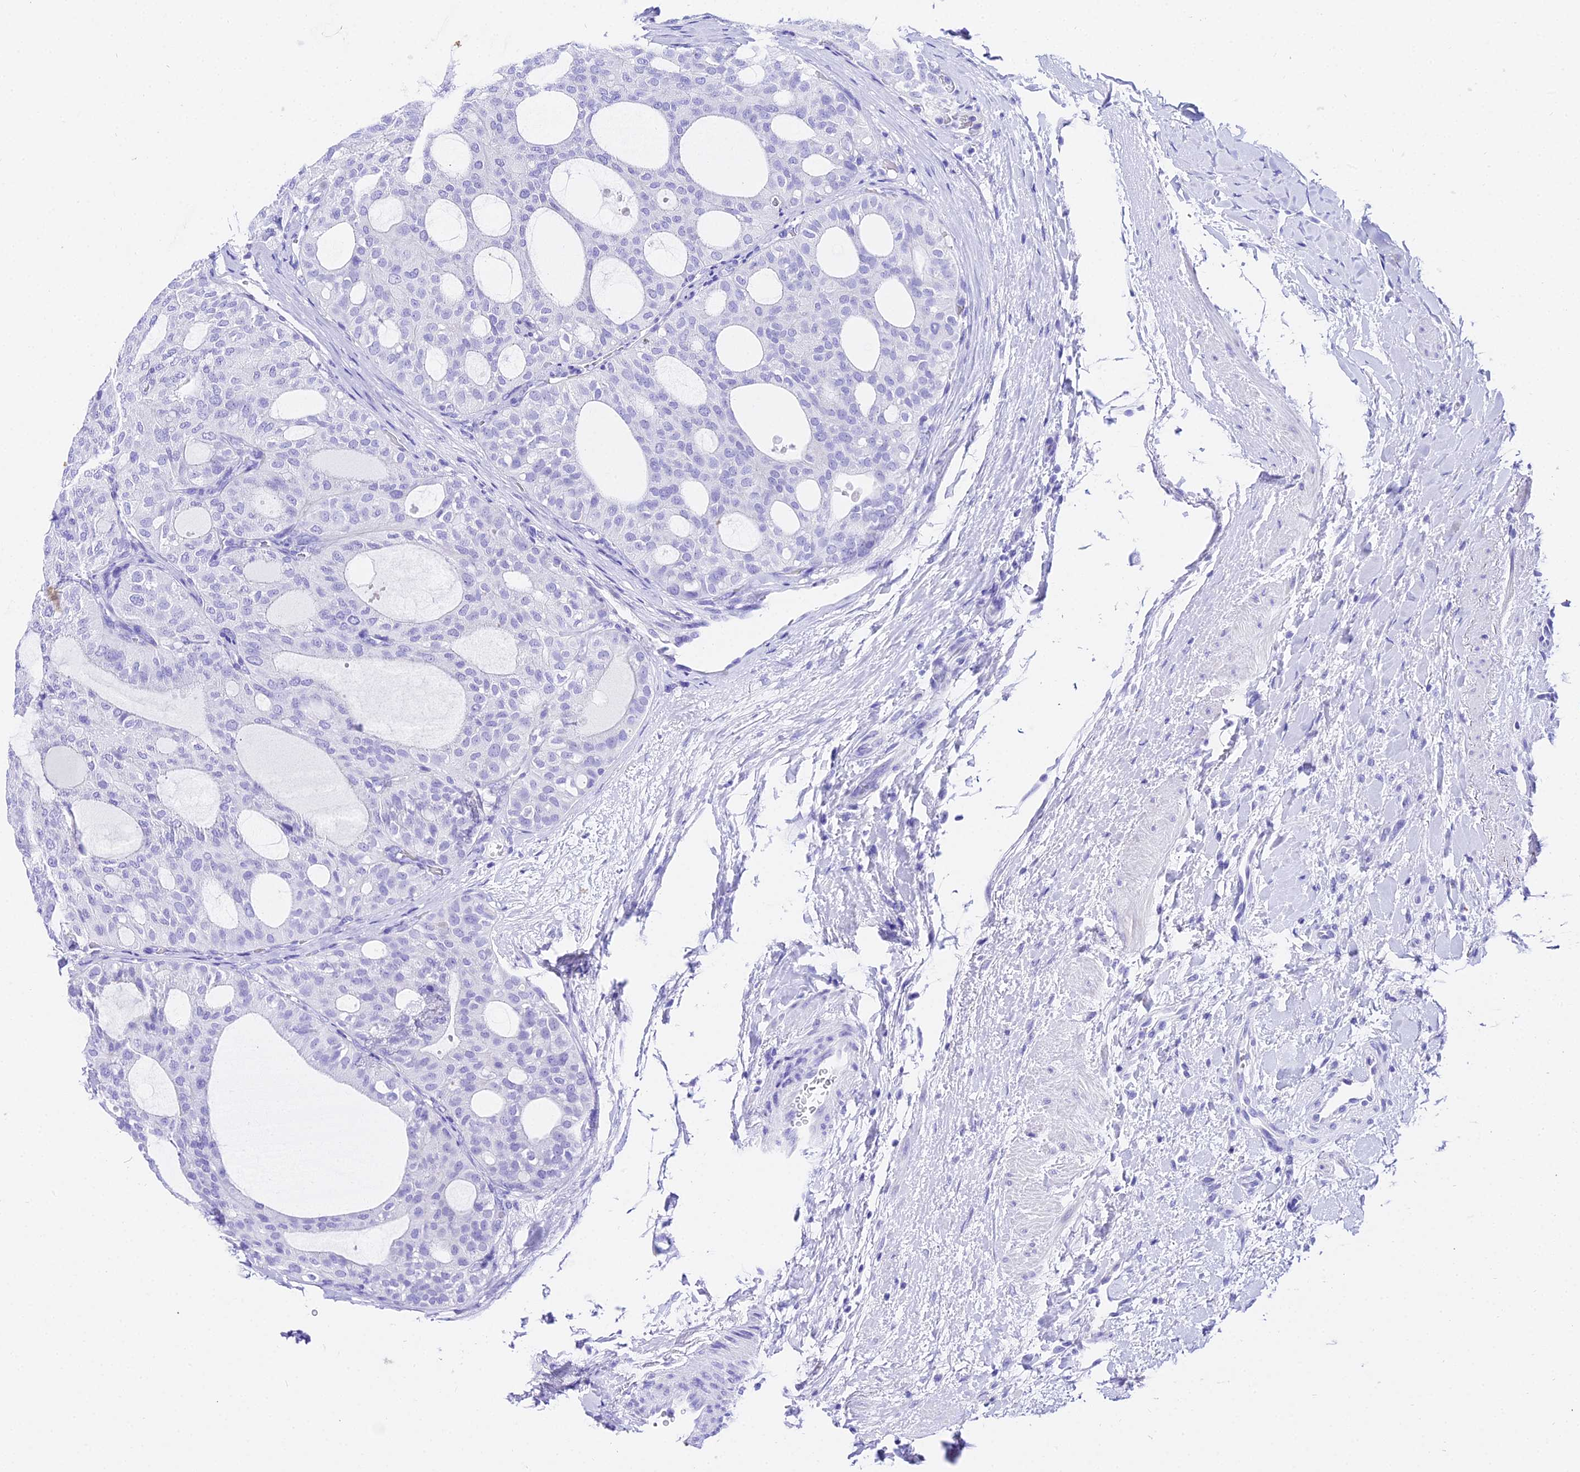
{"staining": {"intensity": "negative", "quantity": "none", "location": "none"}, "tissue": "thyroid cancer", "cell_type": "Tumor cells", "image_type": "cancer", "snomed": [{"axis": "morphology", "description": "Follicular adenoma carcinoma, NOS"}, {"axis": "topography", "description": "Thyroid gland"}], "caption": "This is a micrograph of immunohistochemistry (IHC) staining of follicular adenoma carcinoma (thyroid), which shows no expression in tumor cells.", "gene": "TRMT44", "patient": {"sex": "male", "age": 75}}